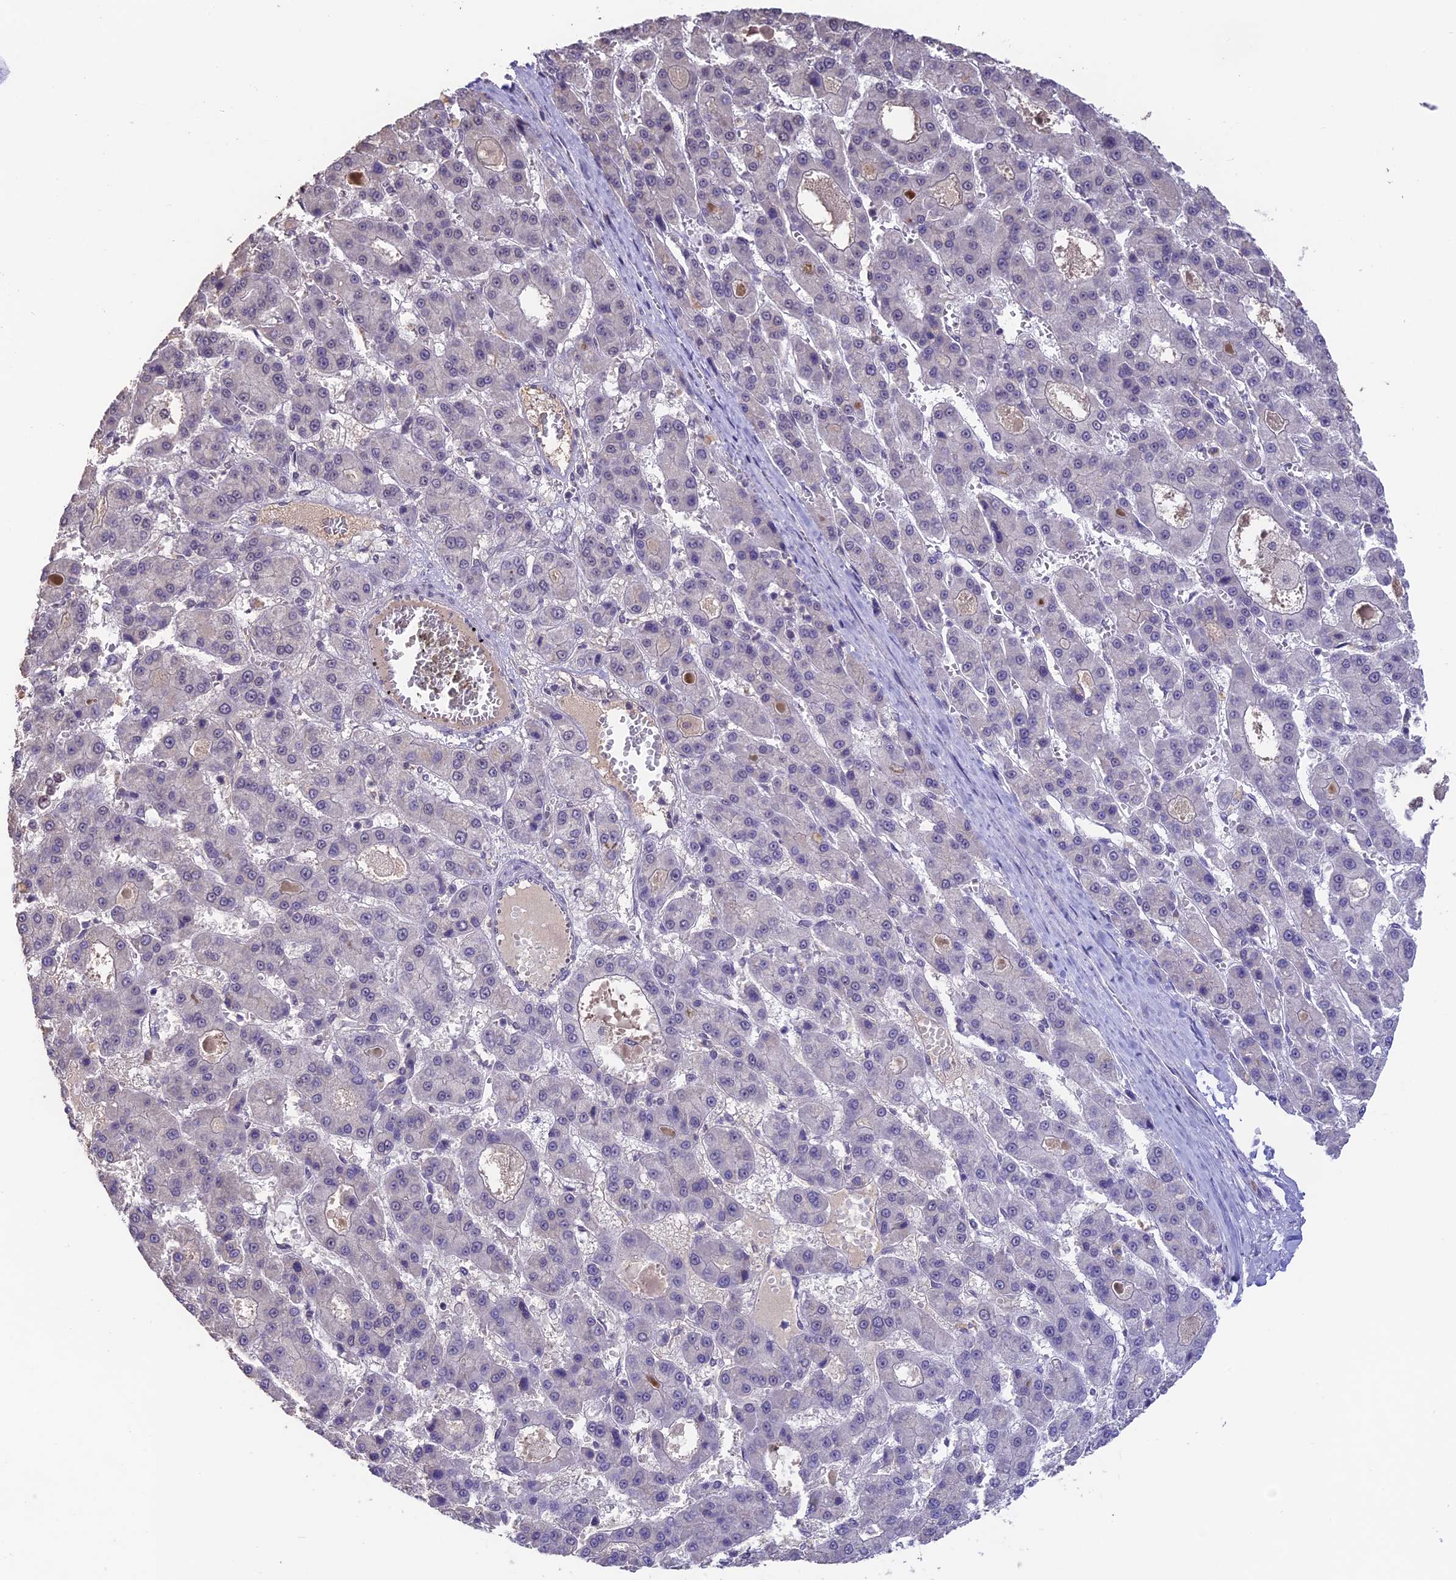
{"staining": {"intensity": "negative", "quantity": "none", "location": "none"}, "tissue": "liver cancer", "cell_type": "Tumor cells", "image_type": "cancer", "snomed": [{"axis": "morphology", "description": "Carcinoma, Hepatocellular, NOS"}, {"axis": "topography", "description": "Liver"}], "caption": "DAB (3,3'-diaminobenzidine) immunohistochemical staining of liver cancer shows no significant positivity in tumor cells.", "gene": "SETD2", "patient": {"sex": "male", "age": 70}}